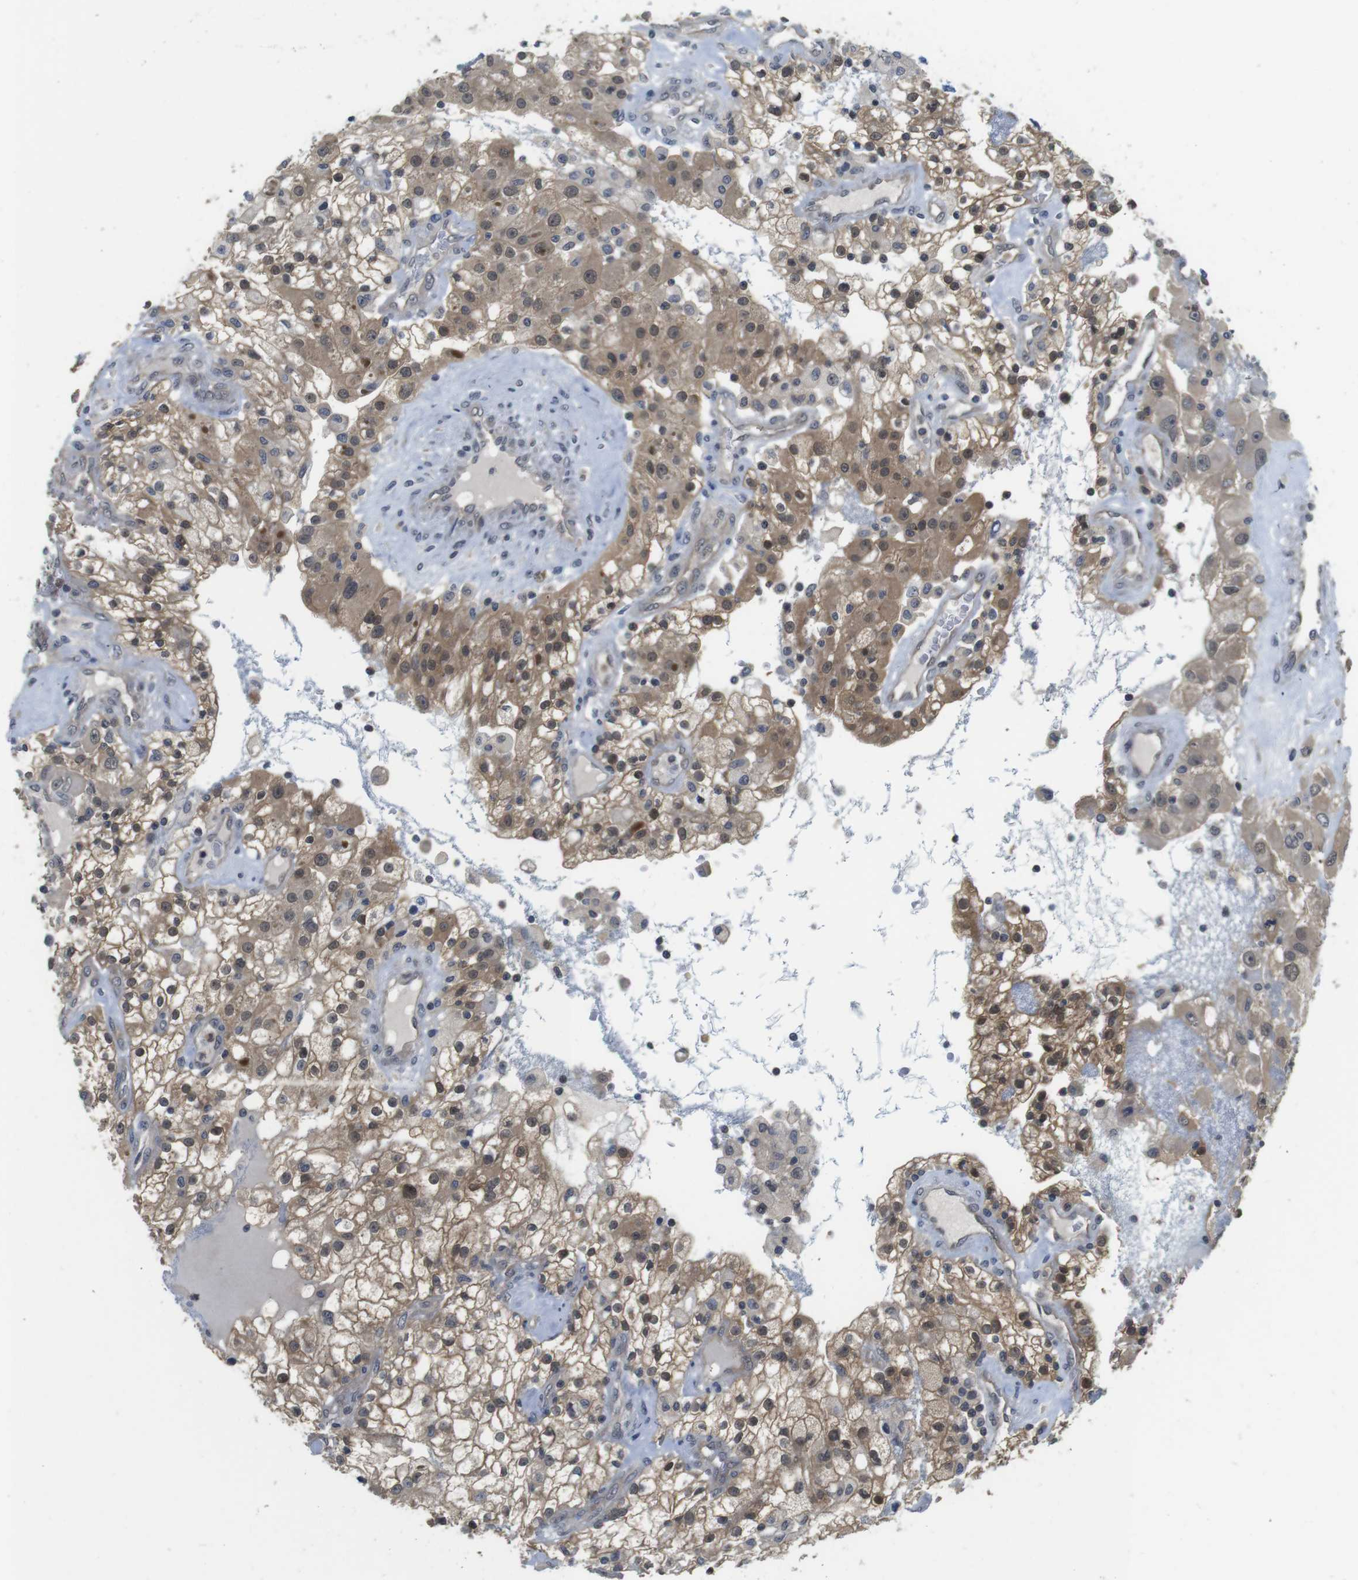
{"staining": {"intensity": "moderate", "quantity": ">75%", "location": "cytoplasmic/membranous"}, "tissue": "renal cancer", "cell_type": "Tumor cells", "image_type": "cancer", "snomed": [{"axis": "morphology", "description": "Adenocarcinoma, NOS"}, {"axis": "topography", "description": "Kidney"}], "caption": "DAB immunohistochemical staining of renal adenocarcinoma shows moderate cytoplasmic/membranous protein expression in approximately >75% of tumor cells.", "gene": "FADD", "patient": {"sex": "female", "age": 52}}